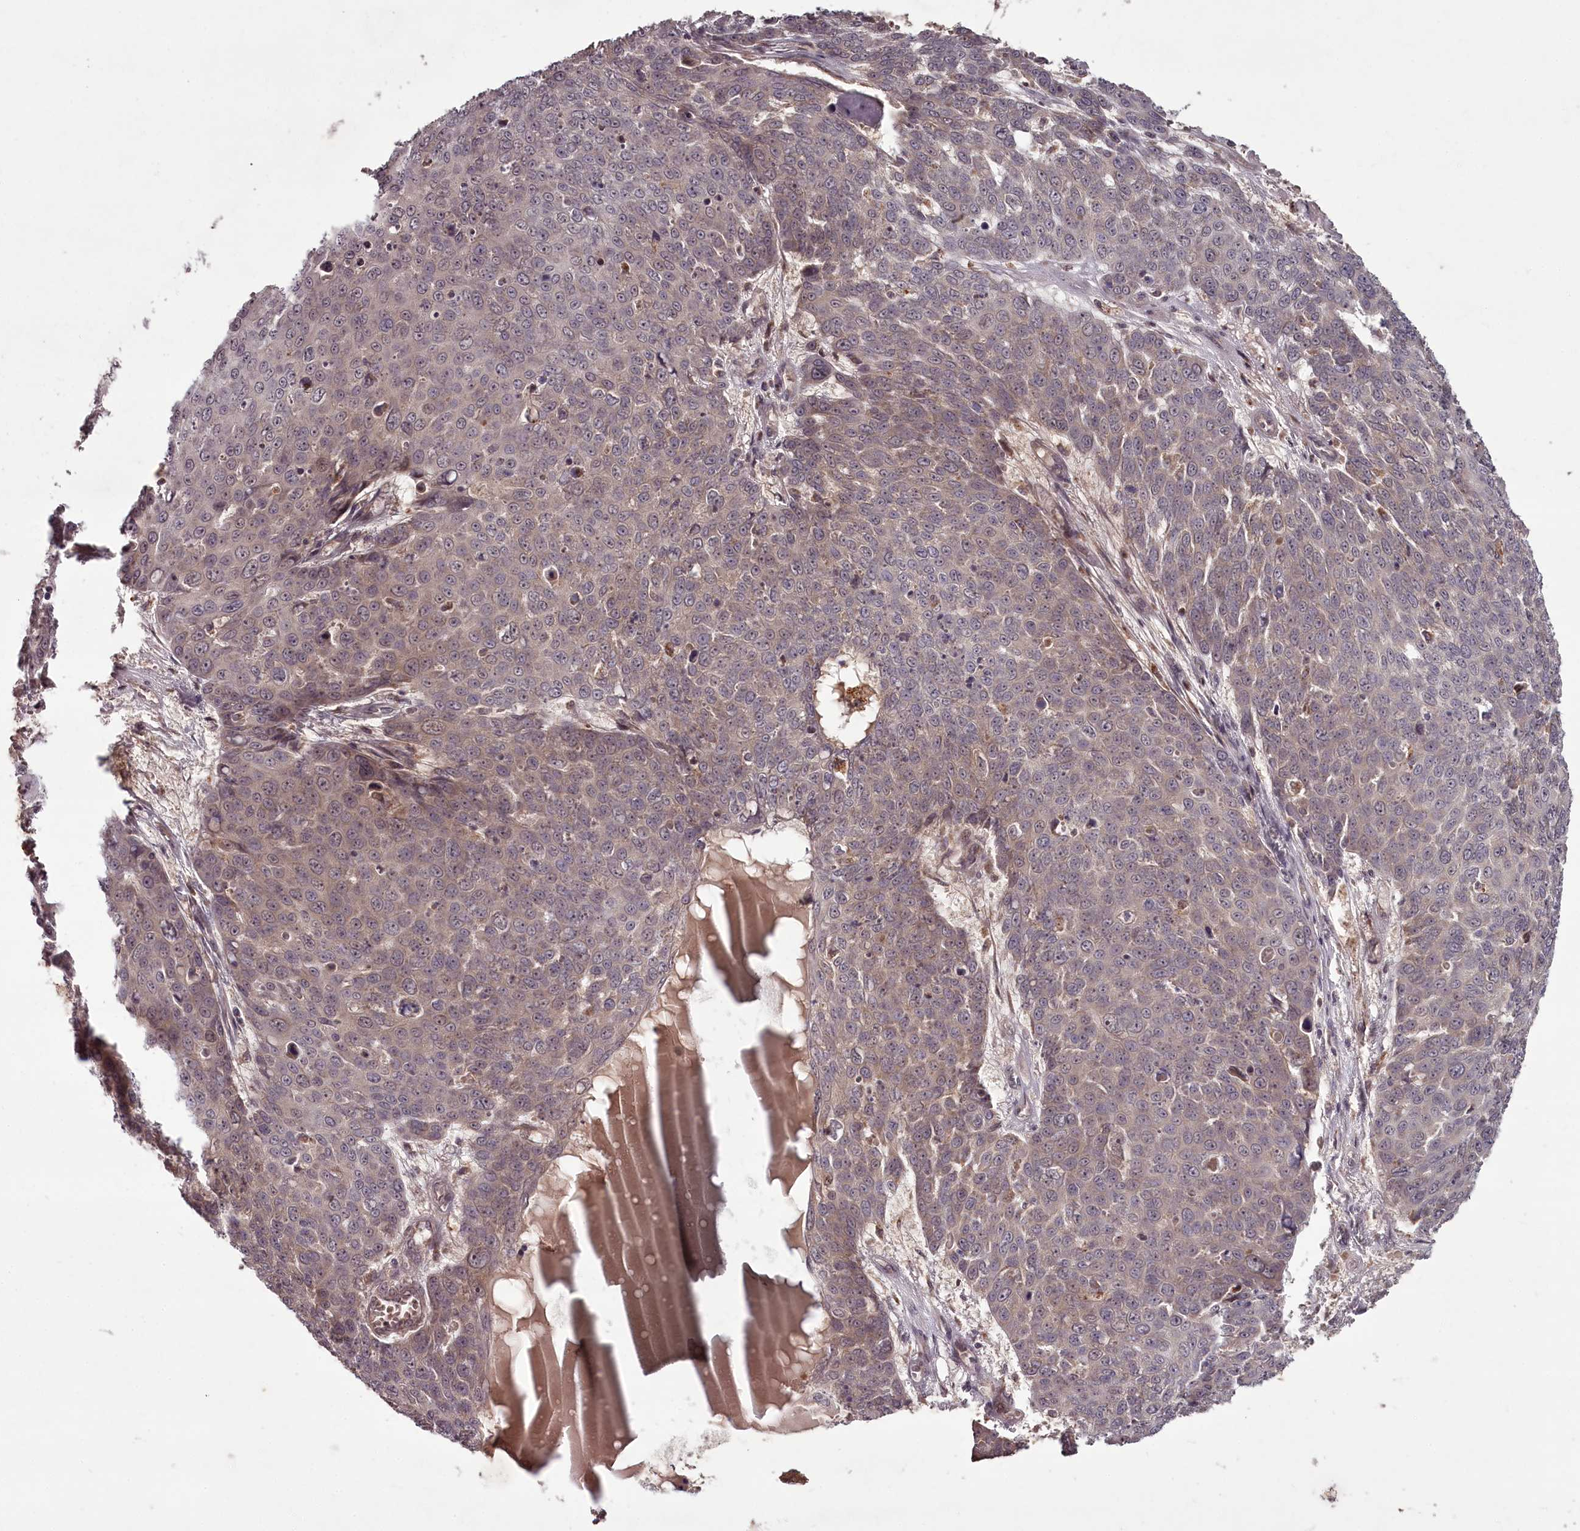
{"staining": {"intensity": "weak", "quantity": "<25%", "location": "cytoplasmic/membranous"}, "tissue": "skin cancer", "cell_type": "Tumor cells", "image_type": "cancer", "snomed": [{"axis": "morphology", "description": "Squamous cell carcinoma, NOS"}, {"axis": "topography", "description": "Skin"}], "caption": "High magnification brightfield microscopy of squamous cell carcinoma (skin) stained with DAB (brown) and counterstained with hematoxylin (blue): tumor cells show no significant expression.", "gene": "PCBP2", "patient": {"sex": "male", "age": 71}}